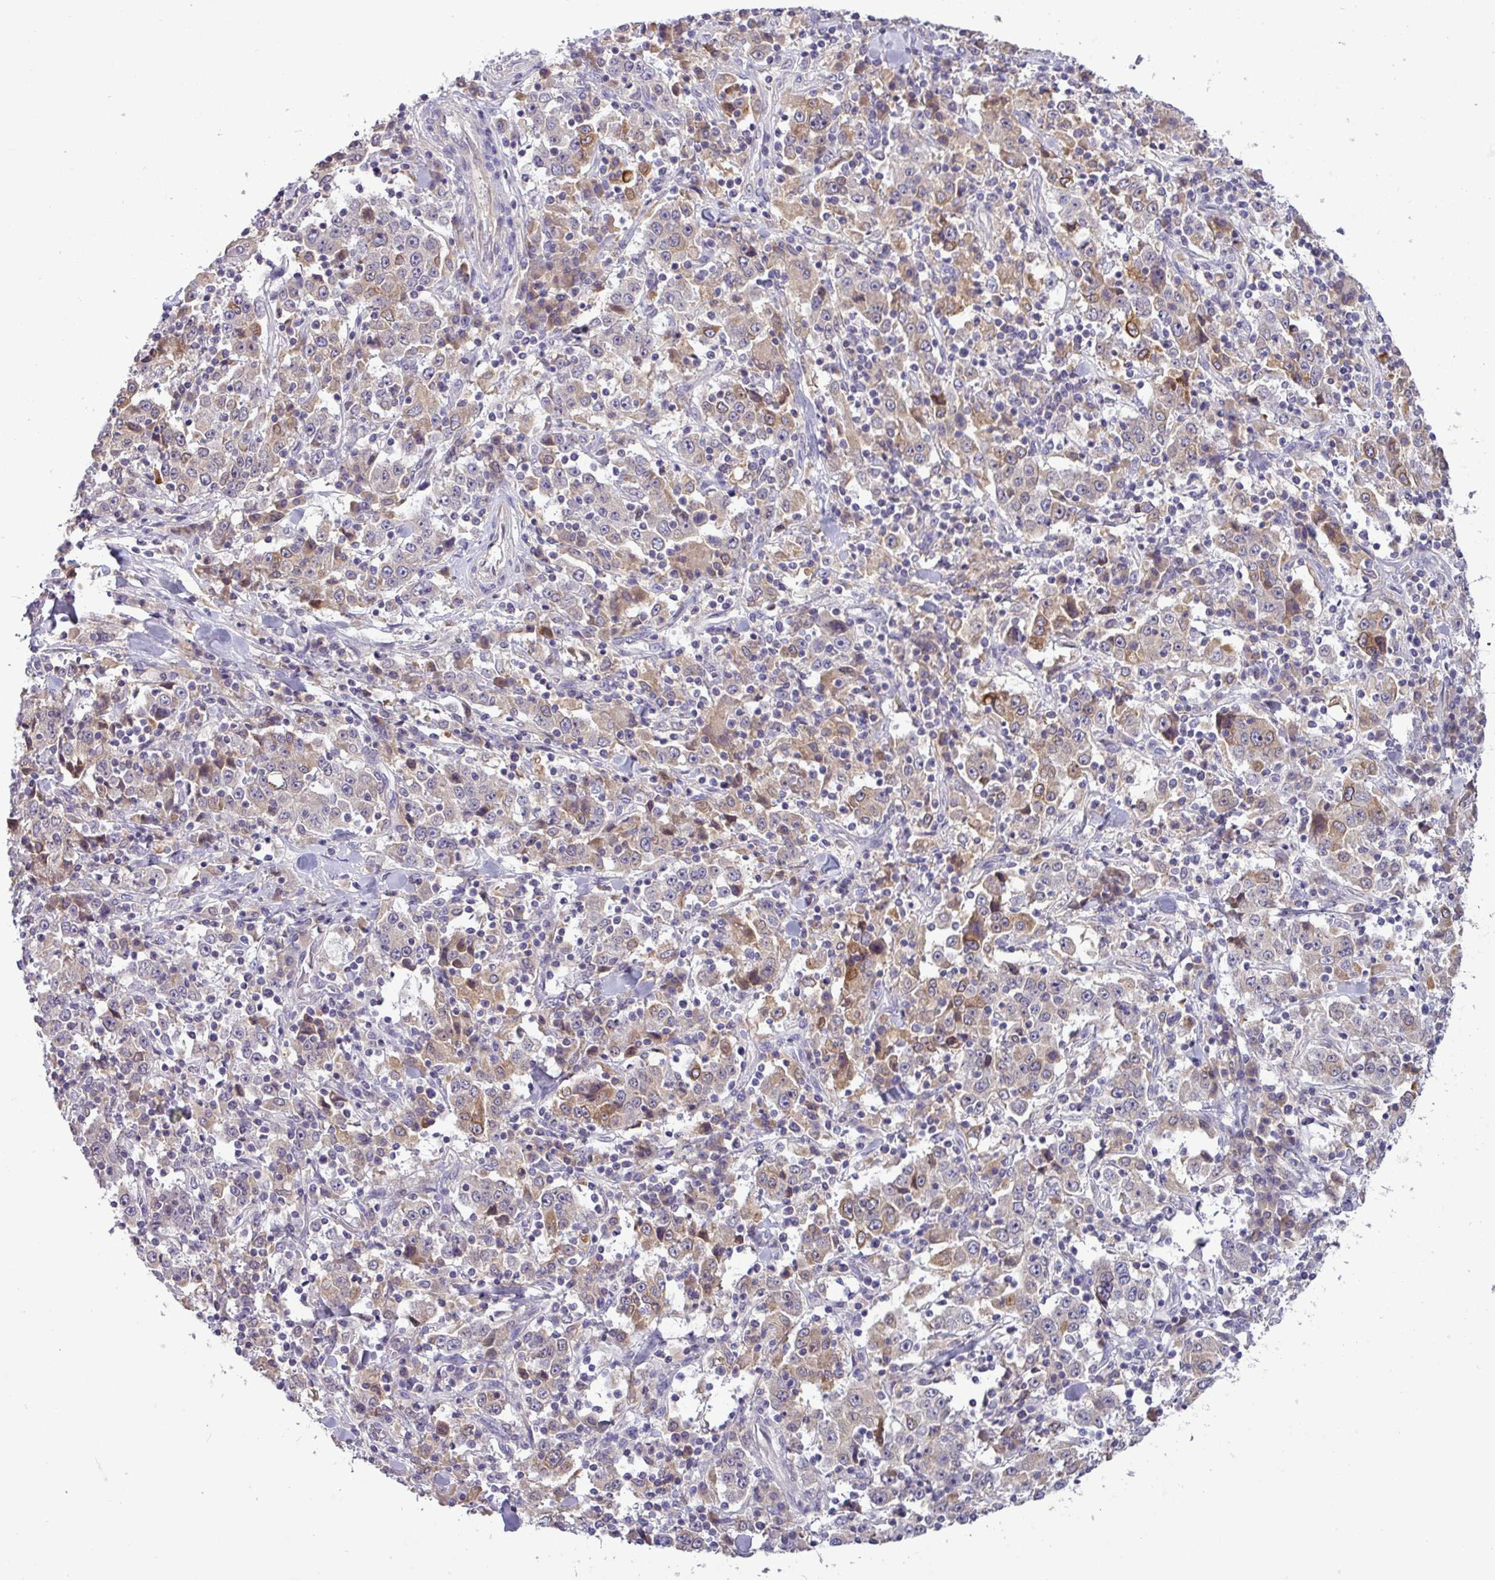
{"staining": {"intensity": "weak", "quantity": ">75%", "location": "cytoplasmic/membranous"}, "tissue": "stomach cancer", "cell_type": "Tumor cells", "image_type": "cancer", "snomed": [{"axis": "morphology", "description": "Normal tissue, NOS"}, {"axis": "morphology", "description": "Adenocarcinoma, NOS"}, {"axis": "topography", "description": "Stomach, upper"}, {"axis": "topography", "description": "Stomach"}], "caption": "Stomach adenocarcinoma was stained to show a protein in brown. There is low levels of weak cytoplasmic/membranous positivity in about >75% of tumor cells.", "gene": "TMEM62", "patient": {"sex": "male", "age": 59}}